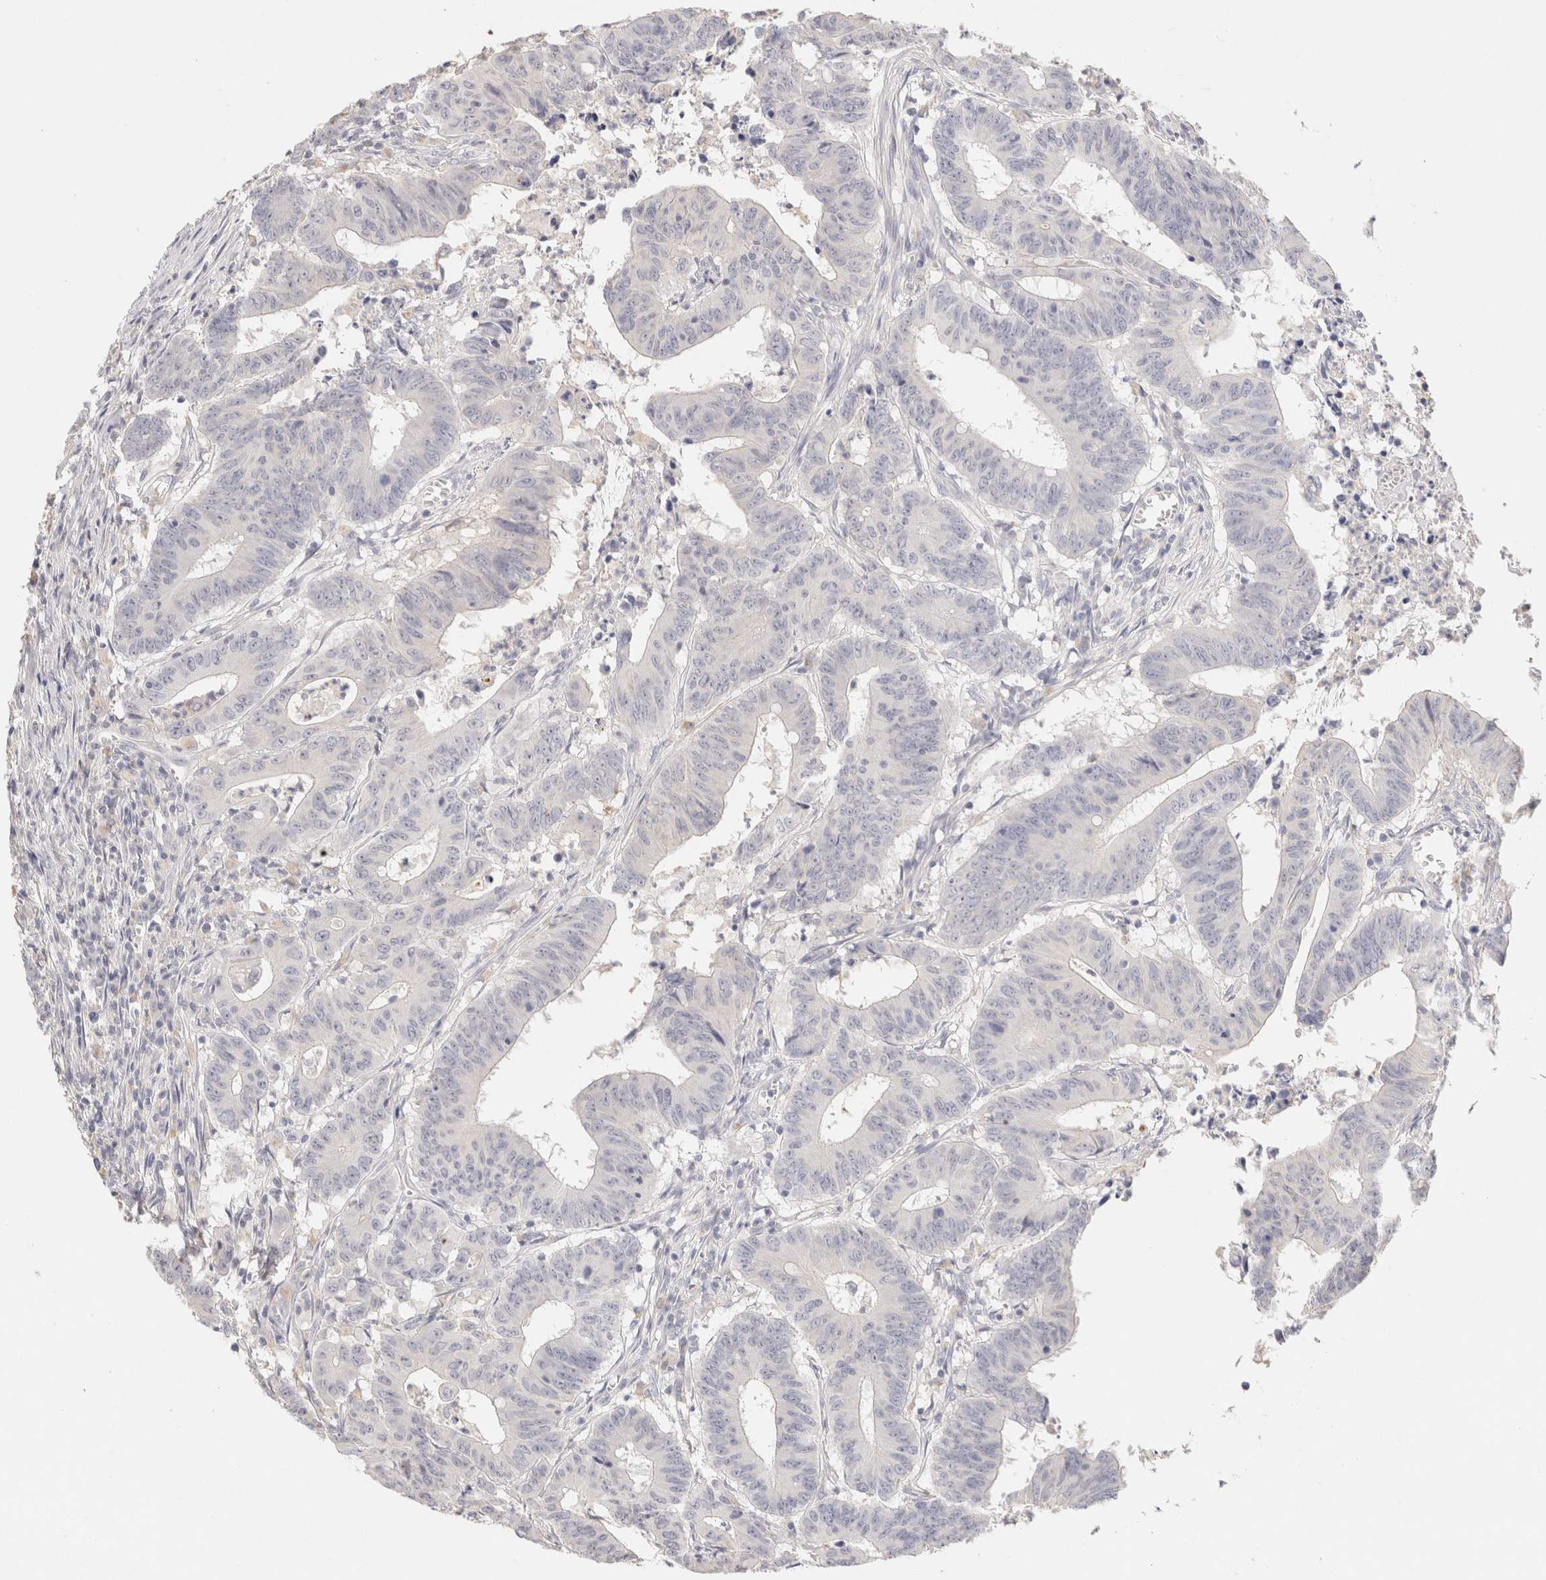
{"staining": {"intensity": "negative", "quantity": "none", "location": "none"}, "tissue": "colorectal cancer", "cell_type": "Tumor cells", "image_type": "cancer", "snomed": [{"axis": "morphology", "description": "Adenocarcinoma, NOS"}, {"axis": "topography", "description": "Colon"}], "caption": "Tumor cells show no significant protein expression in colorectal cancer.", "gene": "SCGB2A2", "patient": {"sex": "male", "age": 45}}